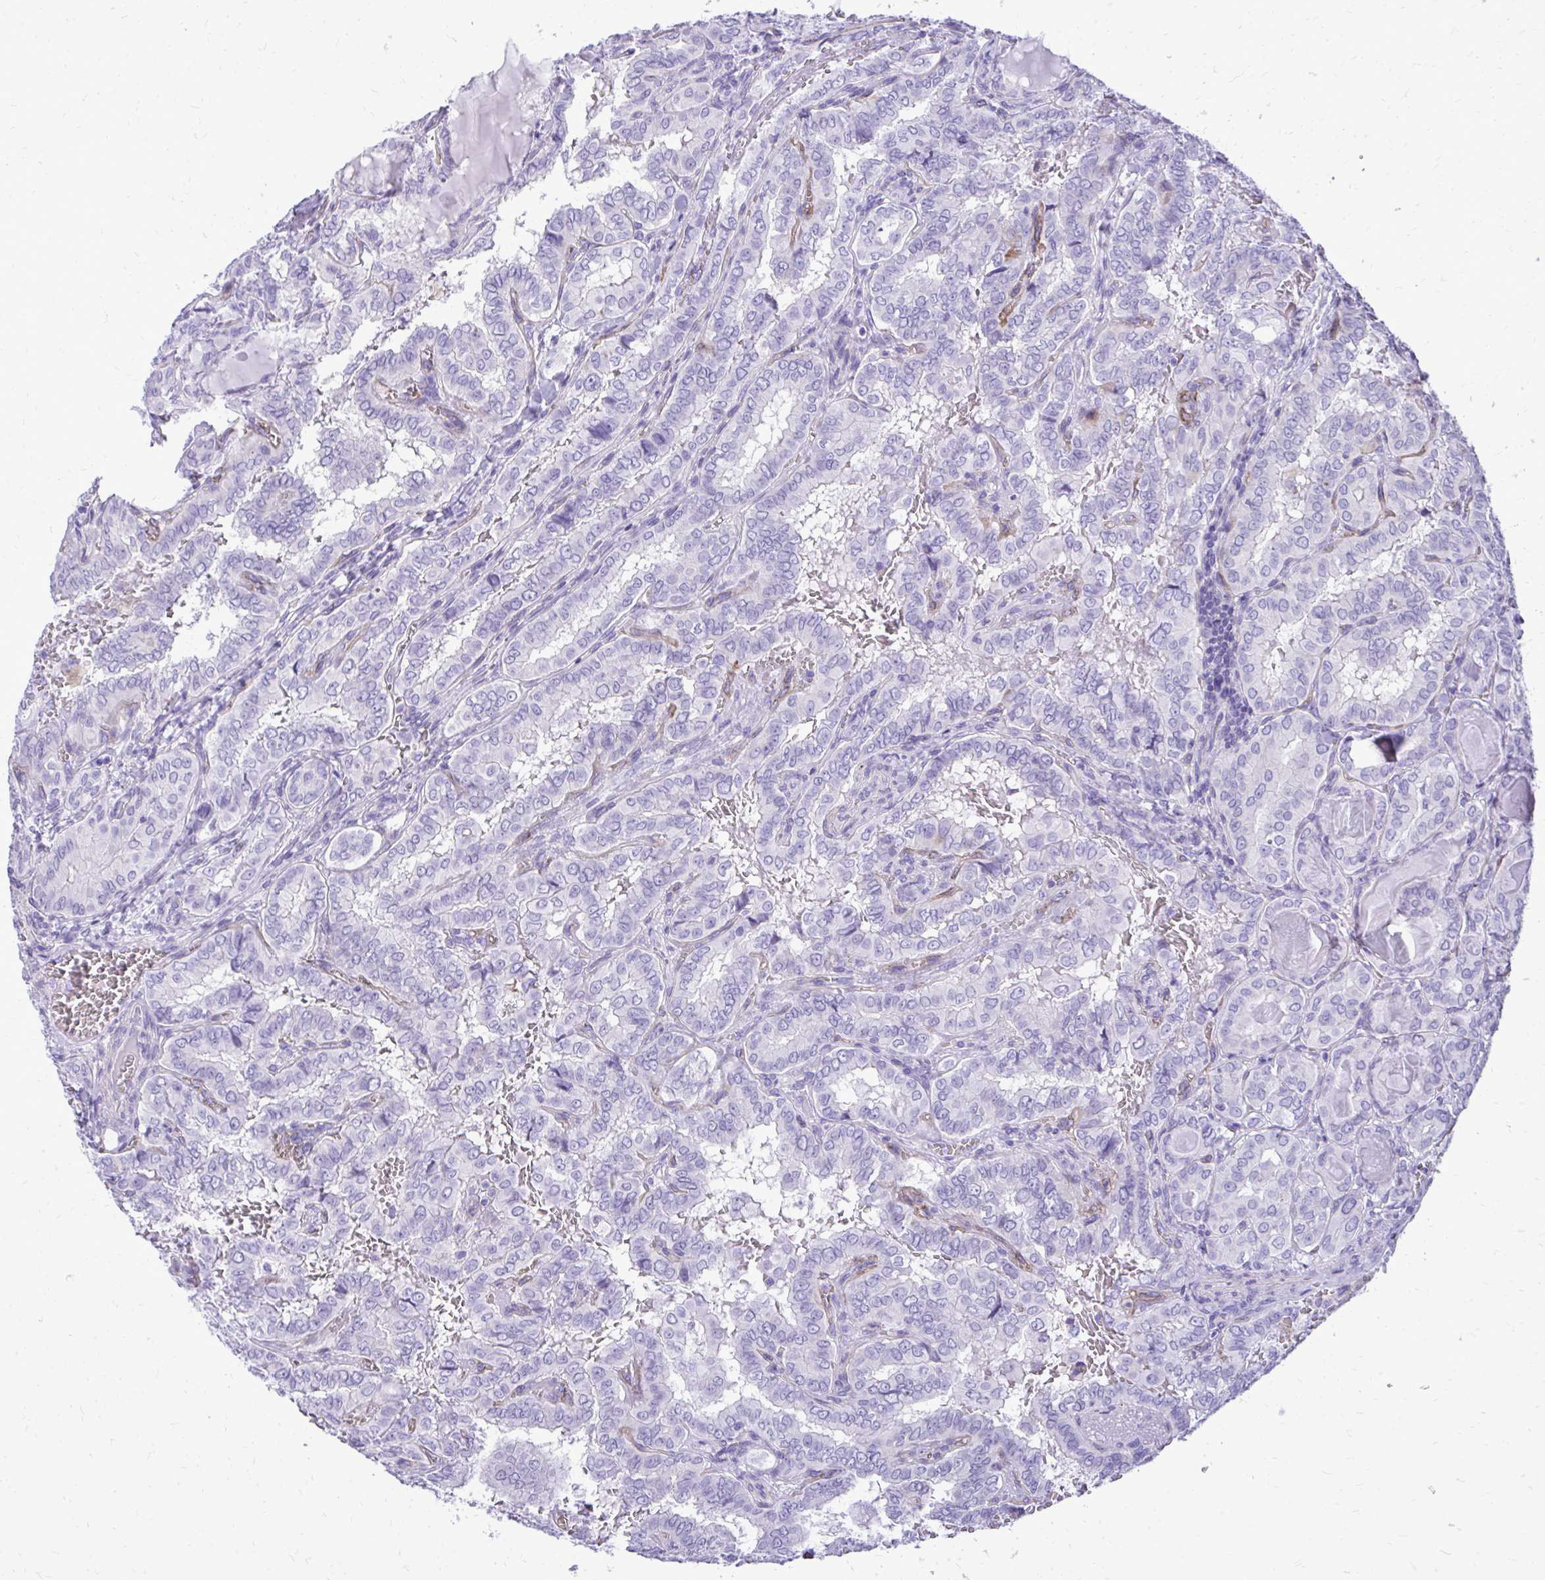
{"staining": {"intensity": "negative", "quantity": "none", "location": "none"}, "tissue": "thyroid cancer", "cell_type": "Tumor cells", "image_type": "cancer", "snomed": [{"axis": "morphology", "description": "Papillary adenocarcinoma, NOS"}, {"axis": "topography", "description": "Thyroid gland"}], "caption": "The IHC photomicrograph has no significant expression in tumor cells of thyroid papillary adenocarcinoma tissue.", "gene": "PELI3", "patient": {"sex": "female", "age": 46}}